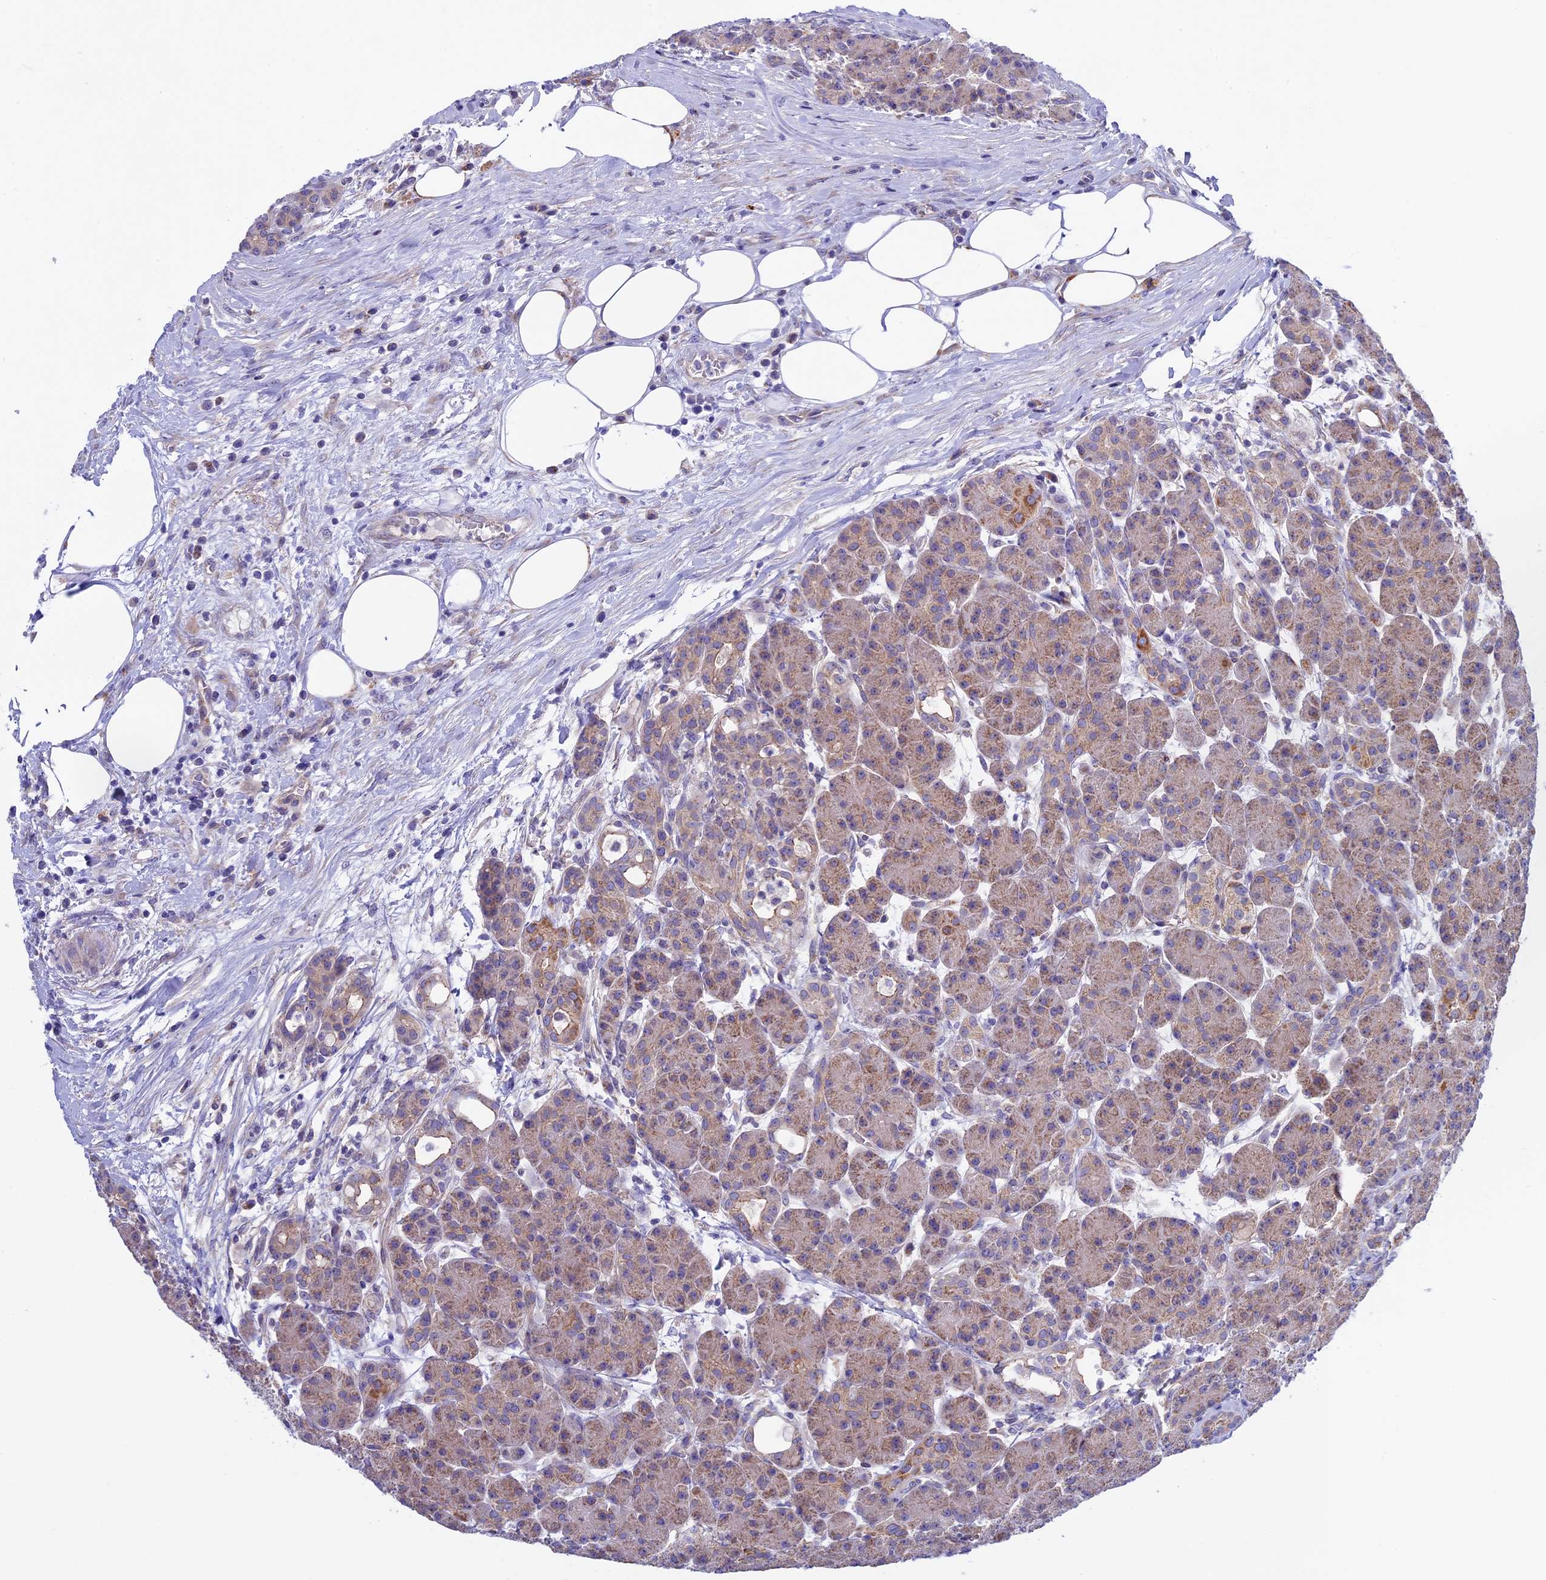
{"staining": {"intensity": "moderate", "quantity": ">75%", "location": "cytoplasmic/membranous"}, "tissue": "pancreas", "cell_type": "Exocrine glandular cells", "image_type": "normal", "snomed": [{"axis": "morphology", "description": "Normal tissue, NOS"}, {"axis": "topography", "description": "Pancreas"}], "caption": "The histopathology image displays a brown stain indicating the presence of a protein in the cytoplasmic/membranous of exocrine glandular cells in pancreas.", "gene": "ETFDH", "patient": {"sex": "male", "age": 63}}